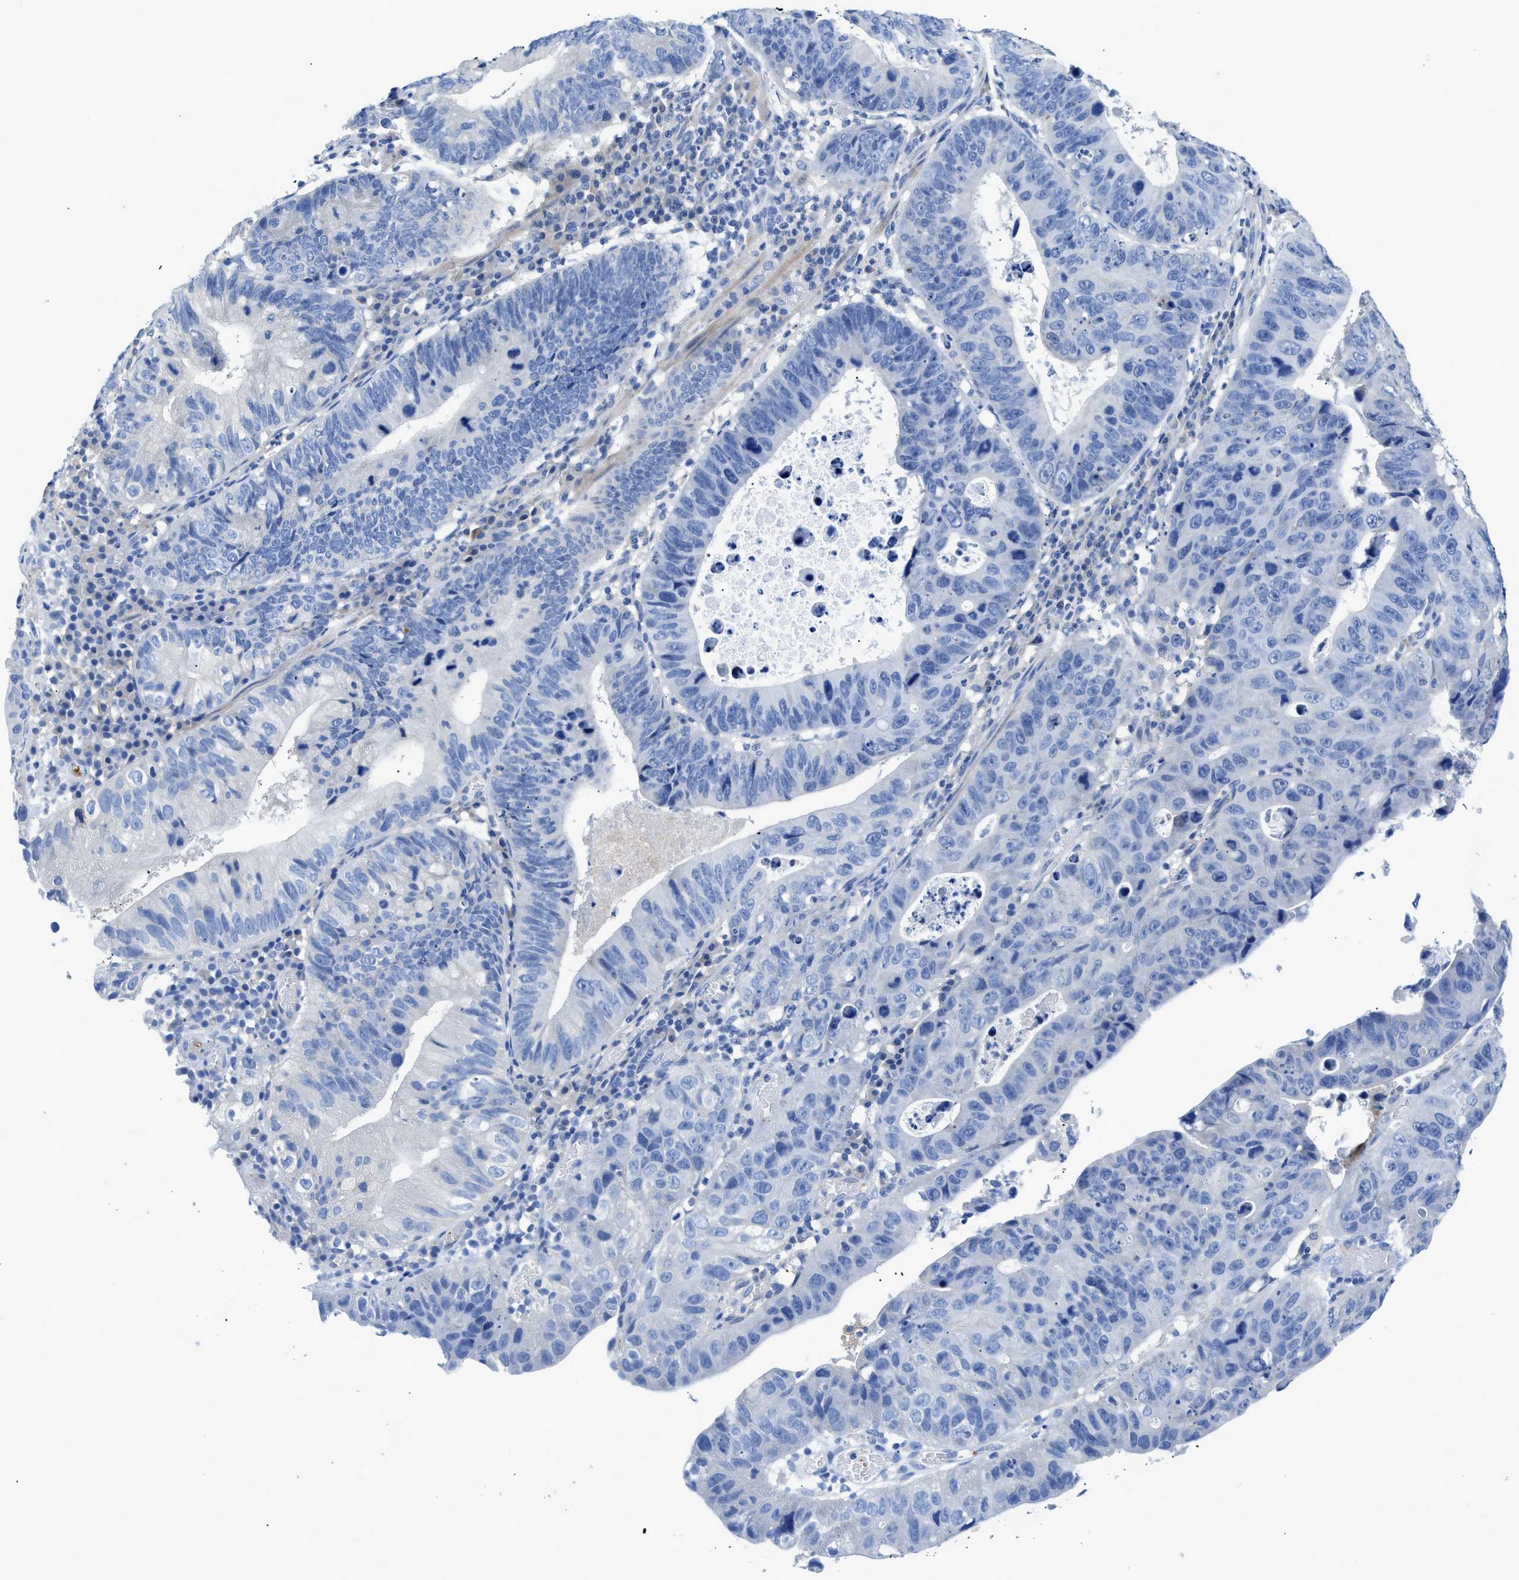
{"staining": {"intensity": "negative", "quantity": "none", "location": "none"}, "tissue": "stomach cancer", "cell_type": "Tumor cells", "image_type": "cancer", "snomed": [{"axis": "morphology", "description": "Adenocarcinoma, NOS"}, {"axis": "topography", "description": "Stomach"}], "caption": "Adenocarcinoma (stomach) was stained to show a protein in brown. There is no significant positivity in tumor cells.", "gene": "SLC10A6", "patient": {"sex": "male", "age": 59}}